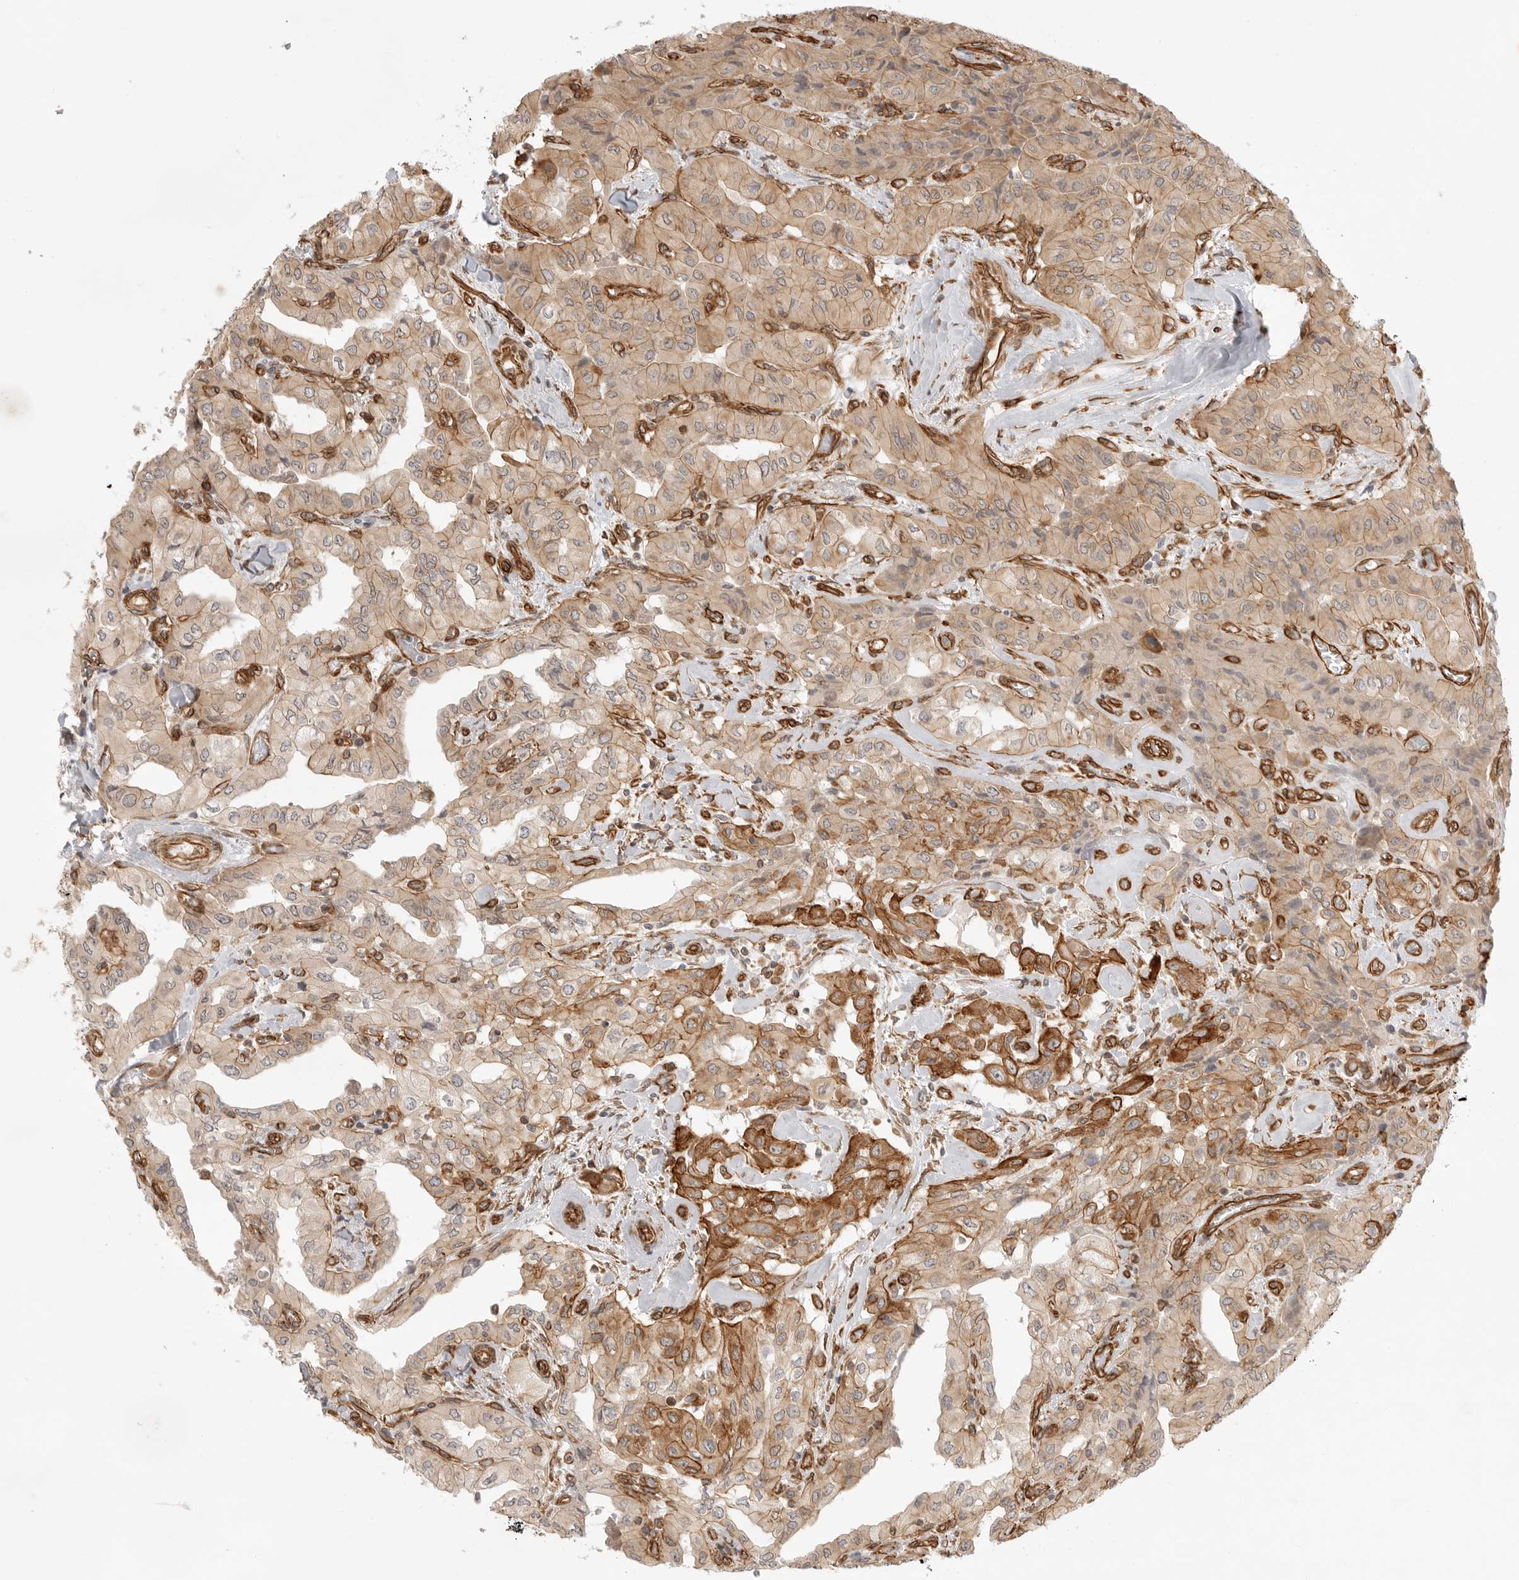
{"staining": {"intensity": "weak", "quantity": "25%-75%", "location": "cytoplasmic/membranous"}, "tissue": "thyroid cancer", "cell_type": "Tumor cells", "image_type": "cancer", "snomed": [{"axis": "morphology", "description": "Papillary adenocarcinoma, NOS"}, {"axis": "topography", "description": "Thyroid gland"}], "caption": "Thyroid cancer (papillary adenocarcinoma) was stained to show a protein in brown. There is low levels of weak cytoplasmic/membranous expression in about 25%-75% of tumor cells.", "gene": "ATOH7", "patient": {"sex": "female", "age": 59}}